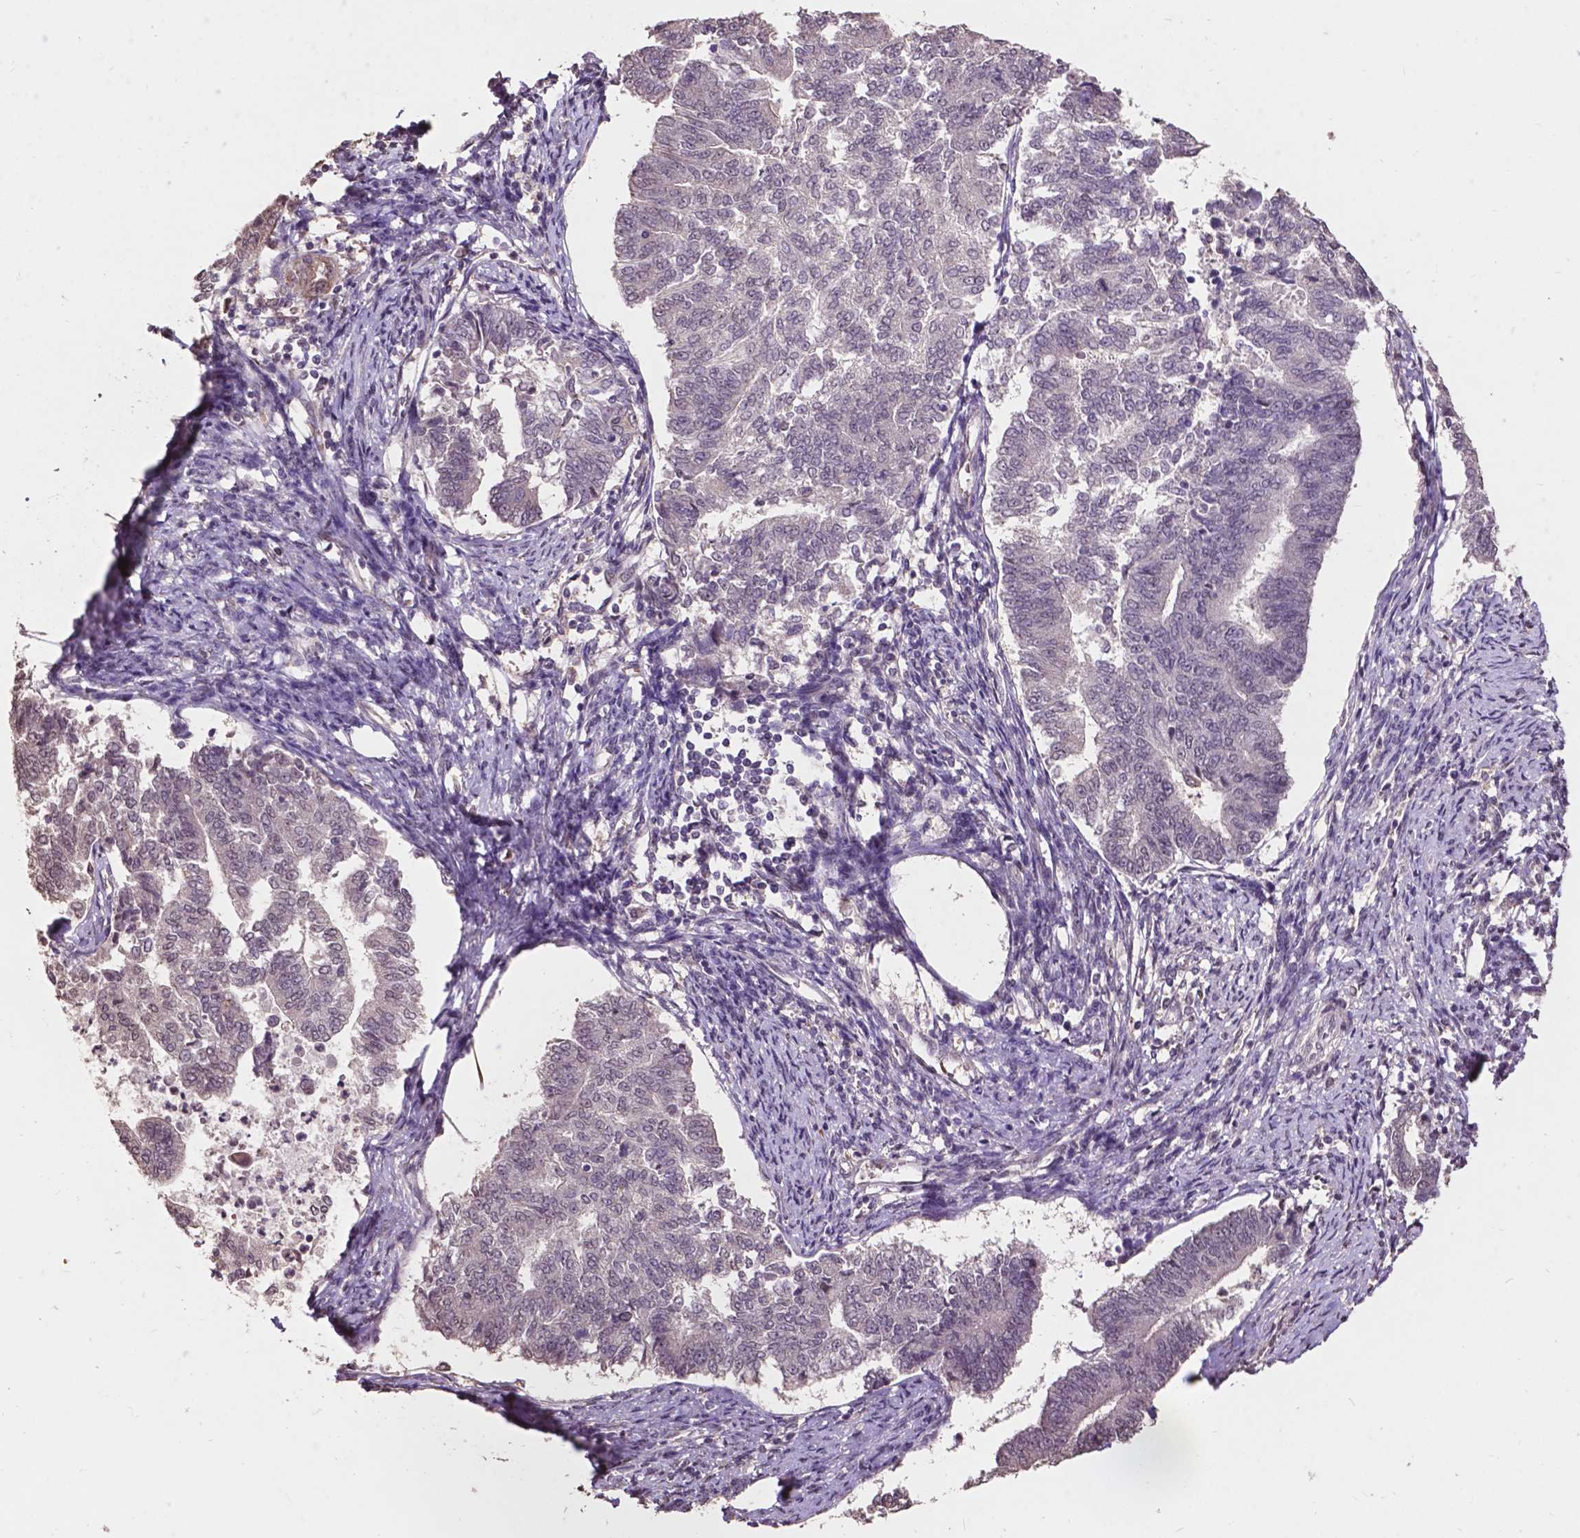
{"staining": {"intensity": "negative", "quantity": "none", "location": "none"}, "tissue": "endometrial cancer", "cell_type": "Tumor cells", "image_type": "cancer", "snomed": [{"axis": "morphology", "description": "Adenocarcinoma, NOS"}, {"axis": "topography", "description": "Endometrium"}], "caption": "Immunohistochemistry histopathology image of adenocarcinoma (endometrial) stained for a protein (brown), which reveals no expression in tumor cells. (Stains: DAB immunohistochemistry (IHC) with hematoxylin counter stain, Microscopy: brightfield microscopy at high magnification).", "gene": "GLRA2", "patient": {"sex": "female", "age": 65}}